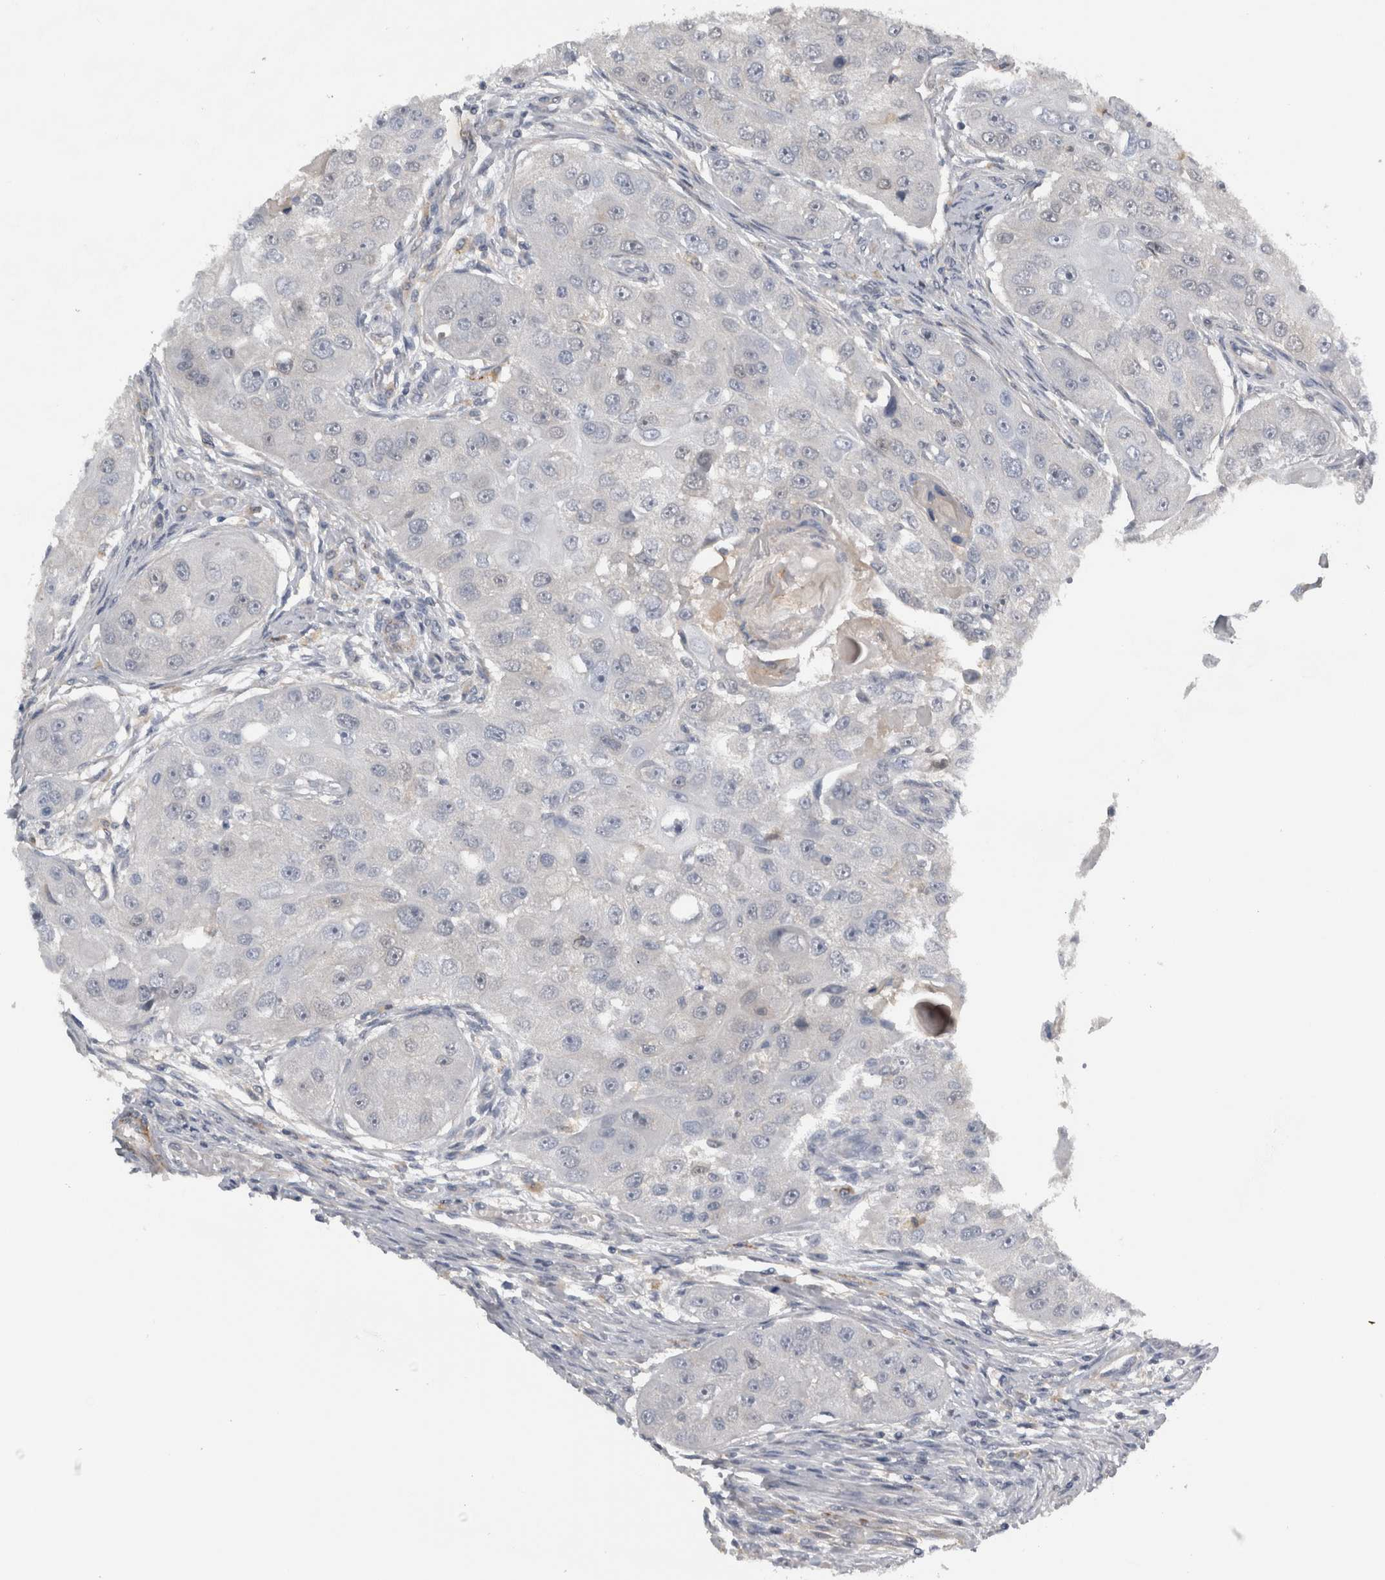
{"staining": {"intensity": "weak", "quantity": "<25%", "location": "nuclear"}, "tissue": "head and neck cancer", "cell_type": "Tumor cells", "image_type": "cancer", "snomed": [{"axis": "morphology", "description": "Normal tissue, NOS"}, {"axis": "morphology", "description": "Squamous cell carcinoma, NOS"}, {"axis": "topography", "description": "Skeletal muscle"}, {"axis": "topography", "description": "Head-Neck"}], "caption": "IHC histopathology image of neoplastic tissue: head and neck cancer (squamous cell carcinoma) stained with DAB (3,3'-diaminobenzidine) displays no significant protein expression in tumor cells. (DAB immunohistochemistry (IHC), high magnification).", "gene": "NAPRT", "patient": {"sex": "male", "age": 51}}